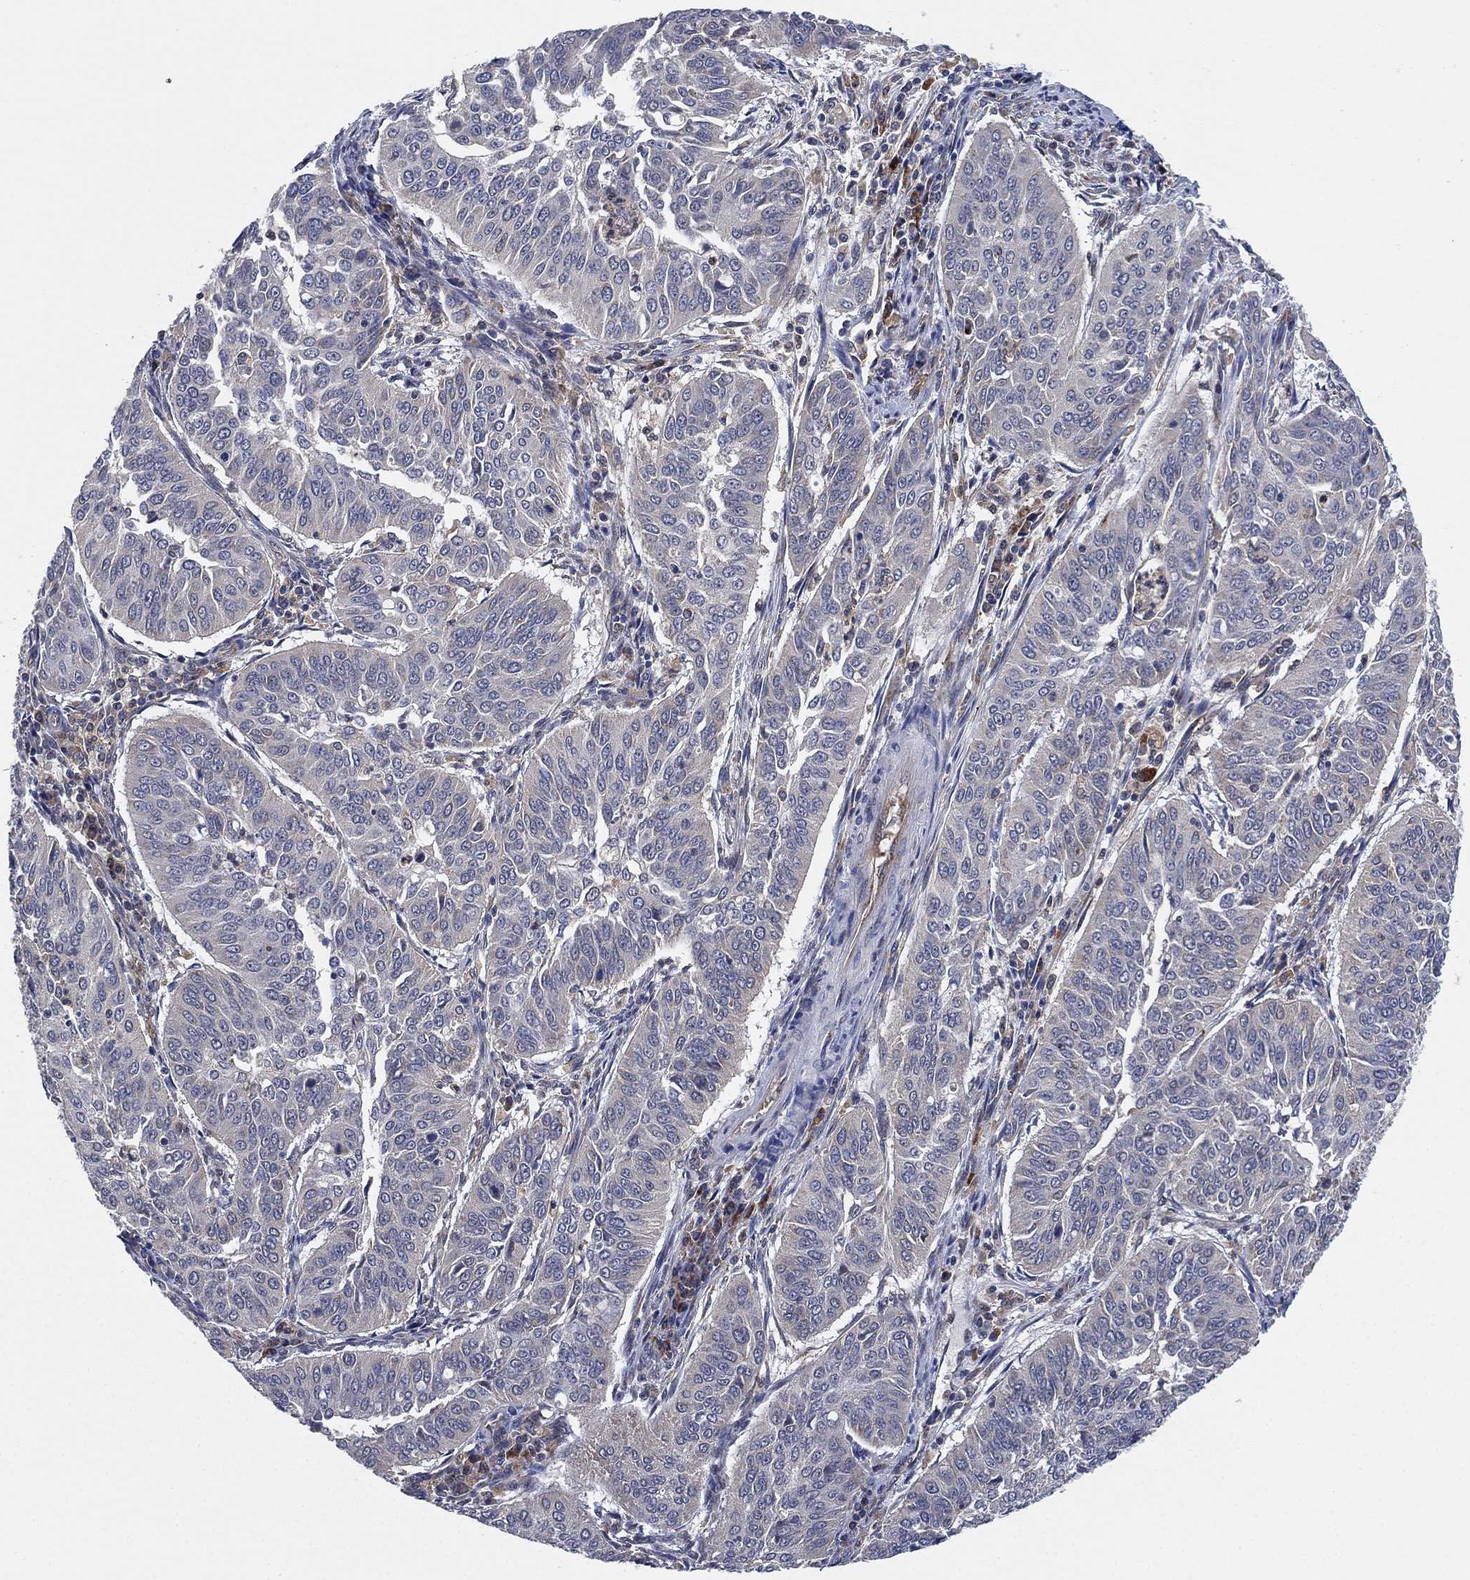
{"staining": {"intensity": "negative", "quantity": "none", "location": "none"}, "tissue": "cervical cancer", "cell_type": "Tumor cells", "image_type": "cancer", "snomed": [{"axis": "morphology", "description": "Normal tissue, NOS"}, {"axis": "morphology", "description": "Squamous cell carcinoma, NOS"}, {"axis": "topography", "description": "Cervix"}], "caption": "Tumor cells show no significant staining in squamous cell carcinoma (cervical).", "gene": "FES", "patient": {"sex": "female", "age": 39}}